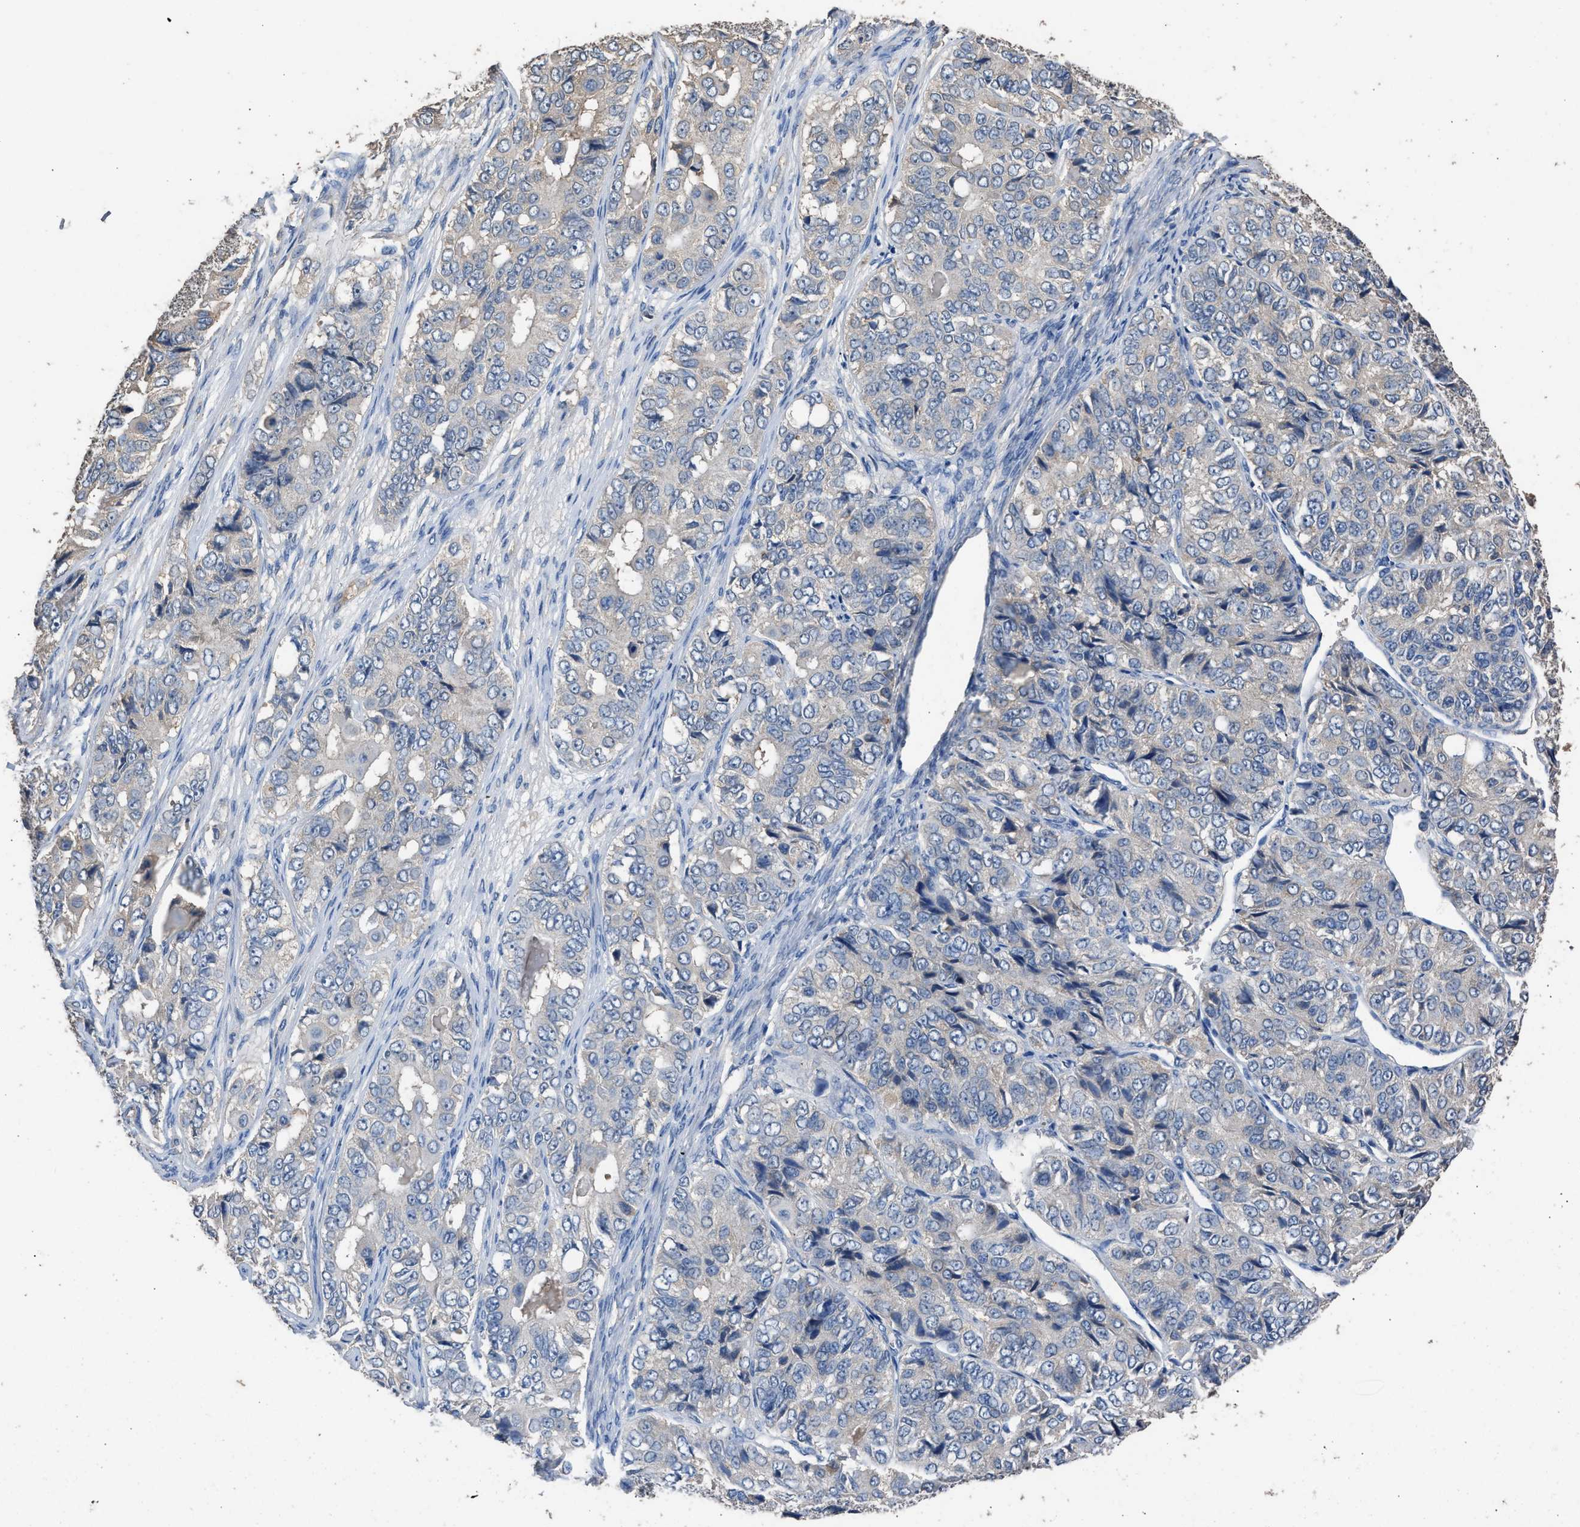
{"staining": {"intensity": "negative", "quantity": "none", "location": "none"}, "tissue": "ovarian cancer", "cell_type": "Tumor cells", "image_type": "cancer", "snomed": [{"axis": "morphology", "description": "Carcinoma, endometroid"}, {"axis": "topography", "description": "Ovary"}], "caption": "Tumor cells are negative for protein expression in human endometroid carcinoma (ovarian).", "gene": "ITSN1", "patient": {"sex": "female", "age": 51}}